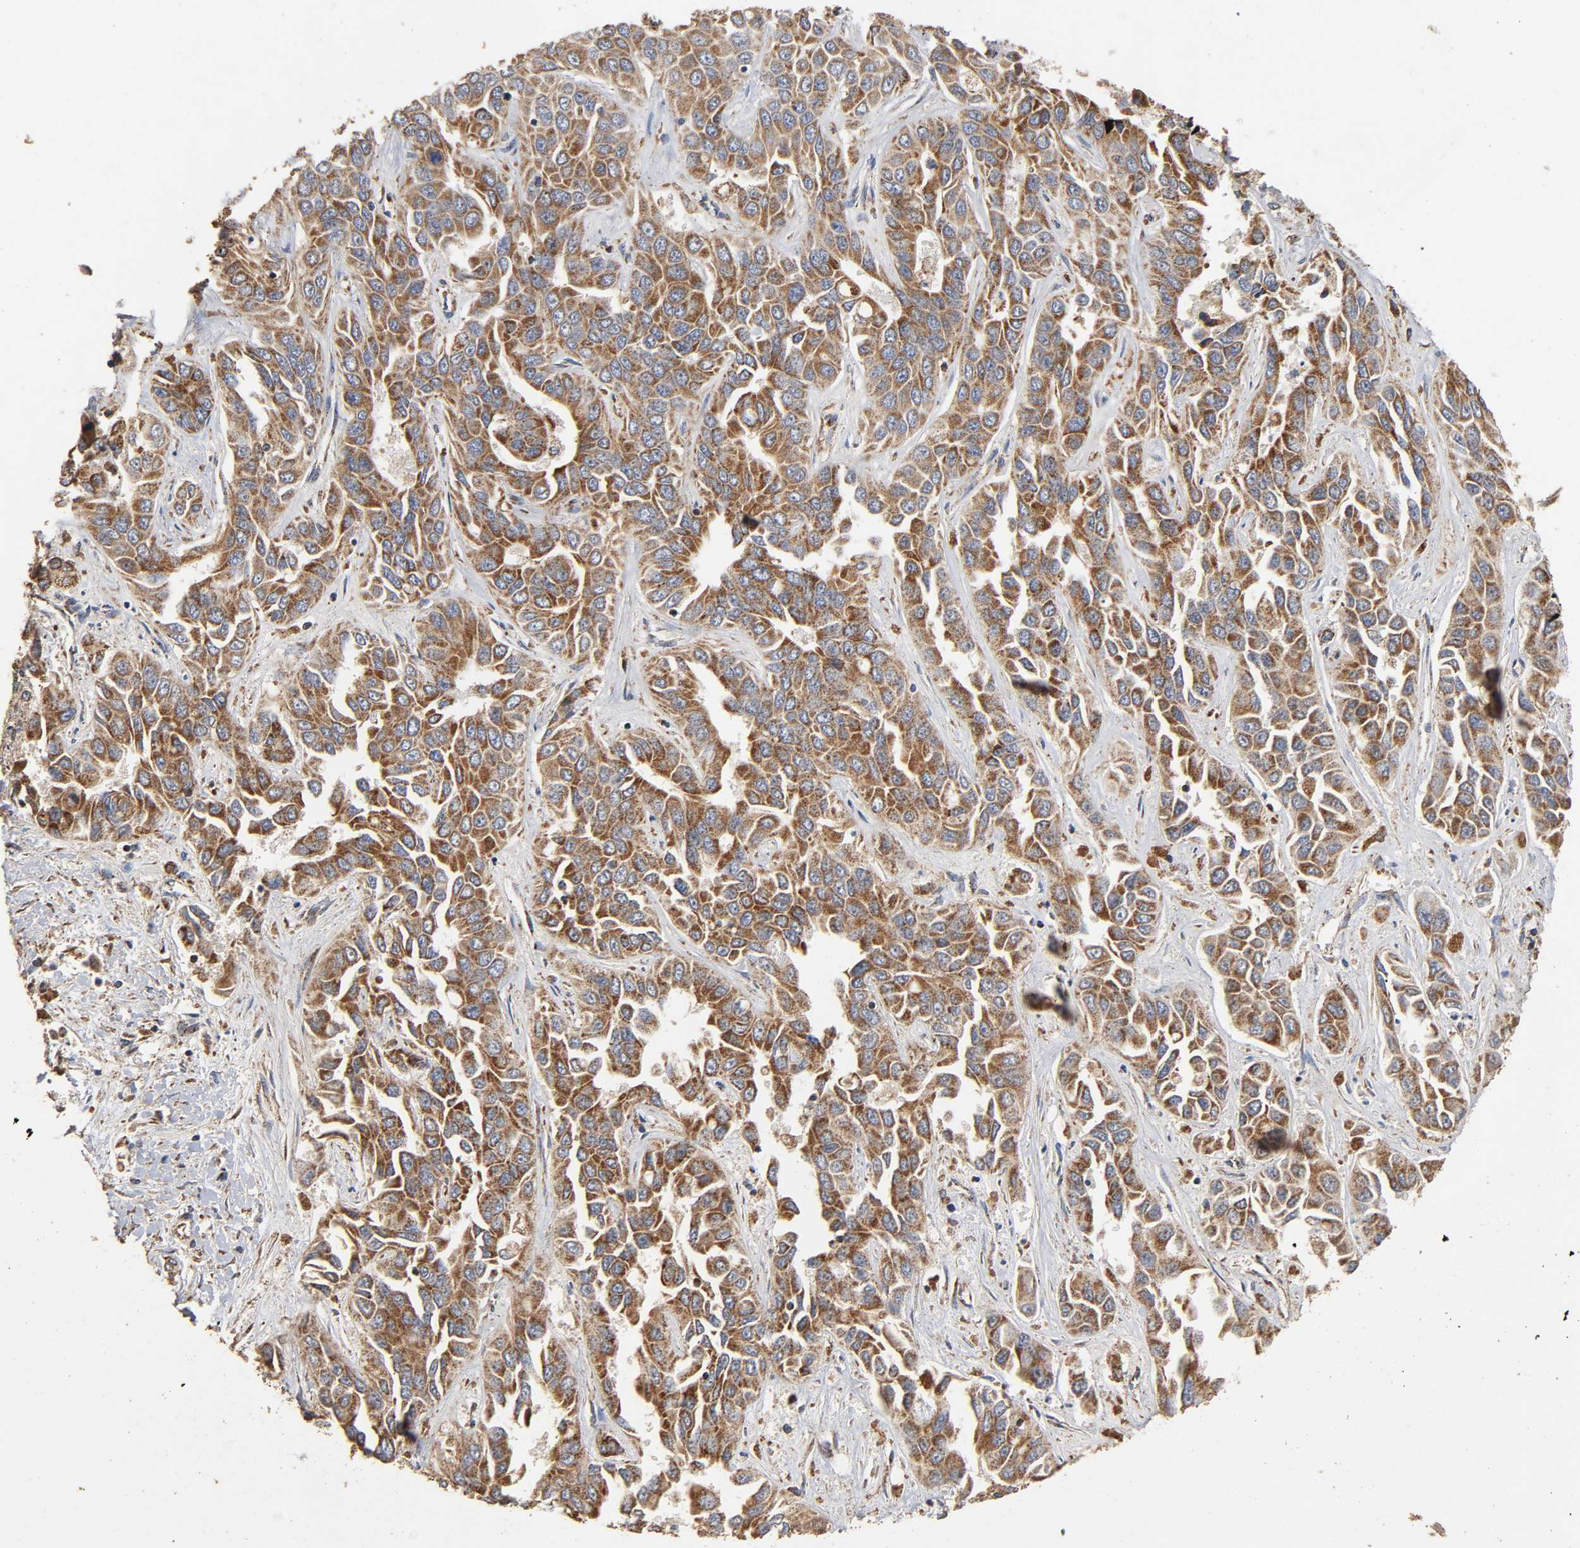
{"staining": {"intensity": "strong", "quantity": ">75%", "location": "cytoplasmic/membranous"}, "tissue": "liver cancer", "cell_type": "Tumor cells", "image_type": "cancer", "snomed": [{"axis": "morphology", "description": "Cholangiocarcinoma"}, {"axis": "topography", "description": "Liver"}], "caption": "About >75% of tumor cells in human liver cancer show strong cytoplasmic/membranous protein expression as visualized by brown immunohistochemical staining.", "gene": "NDUFS3", "patient": {"sex": "female", "age": 52}}